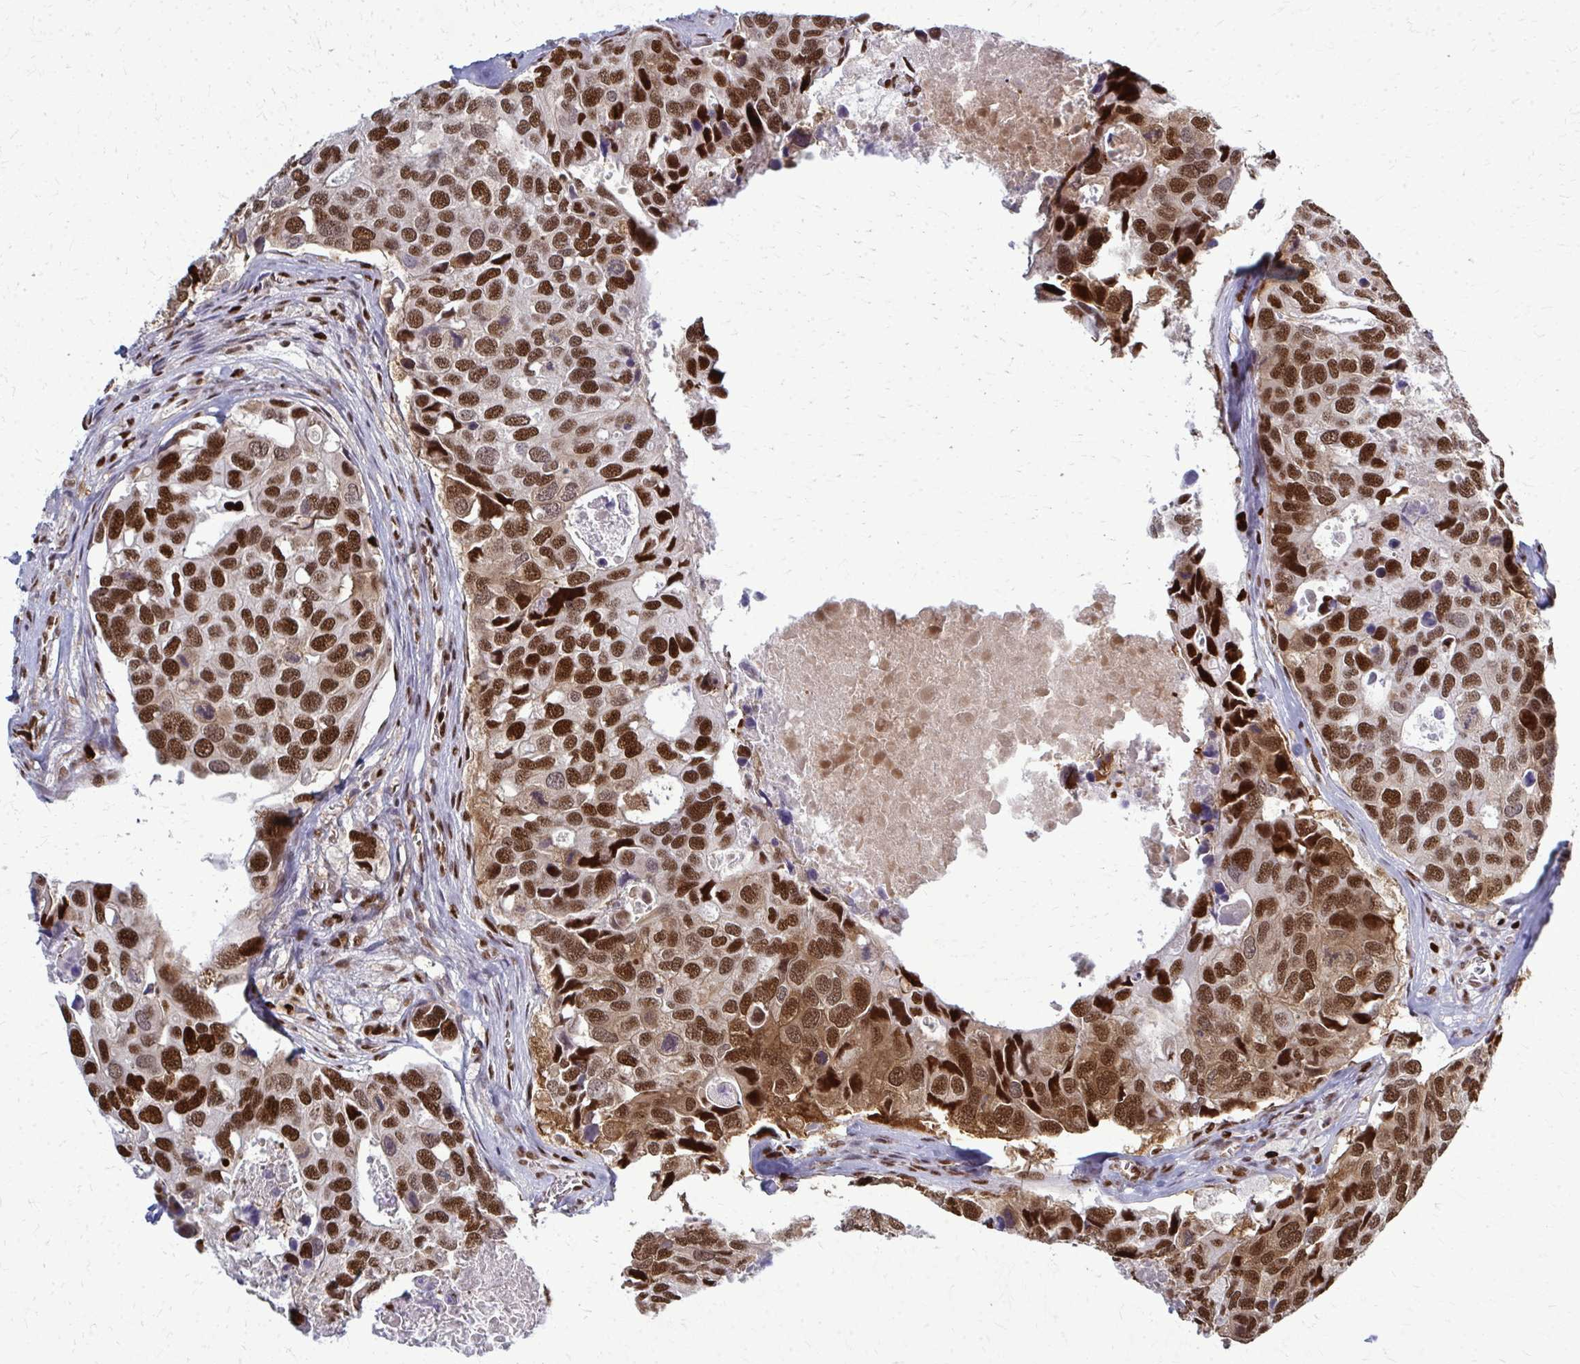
{"staining": {"intensity": "strong", "quantity": ">75%", "location": "nuclear"}, "tissue": "breast cancer", "cell_type": "Tumor cells", "image_type": "cancer", "snomed": [{"axis": "morphology", "description": "Duct carcinoma"}, {"axis": "topography", "description": "Breast"}], "caption": "The photomicrograph exhibits immunohistochemical staining of breast cancer (intraductal carcinoma). There is strong nuclear expression is appreciated in about >75% of tumor cells.", "gene": "ZNF559", "patient": {"sex": "female", "age": 83}}